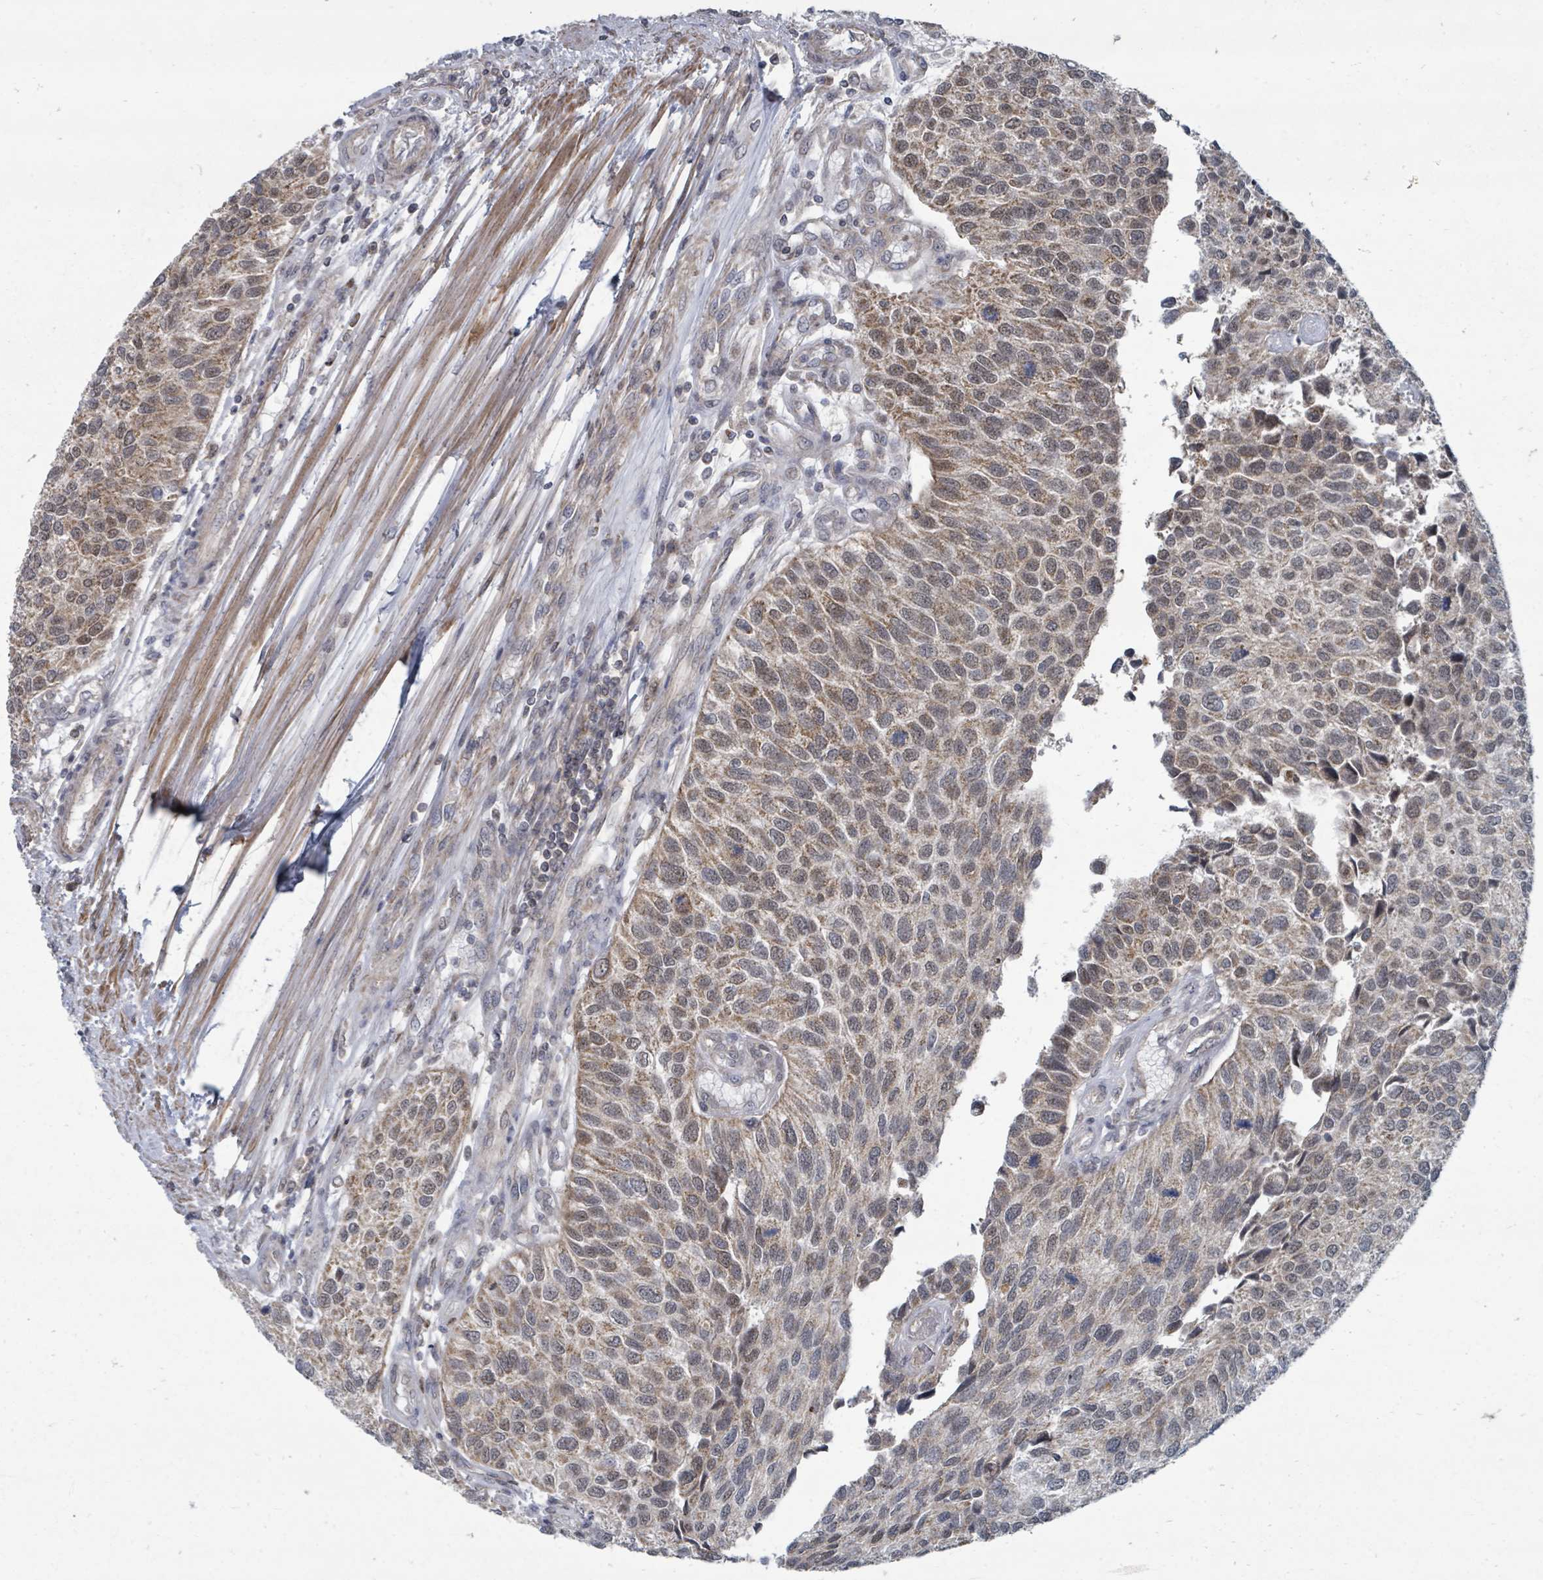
{"staining": {"intensity": "moderate", "quantity": ">75%", "location": "cytoplasmic/membranous"}, "tissue": "urothelial cancer", "cell_type": "Tumor cells", "image_type": "cancer", "snomed": [{"axis": "morphology", "description": "Urothelial carcinoma, NOS"}, {"axis": "topography", "description": "Urinary bladder"}], "caption": "Protein staining of transitional cell carcinoma tissue displays moderate cytoplasmic/membranous expression in about >75% of tumor cells.", "gene": "MAGOHB", "patient": {"sex": "male", "age": 55}}